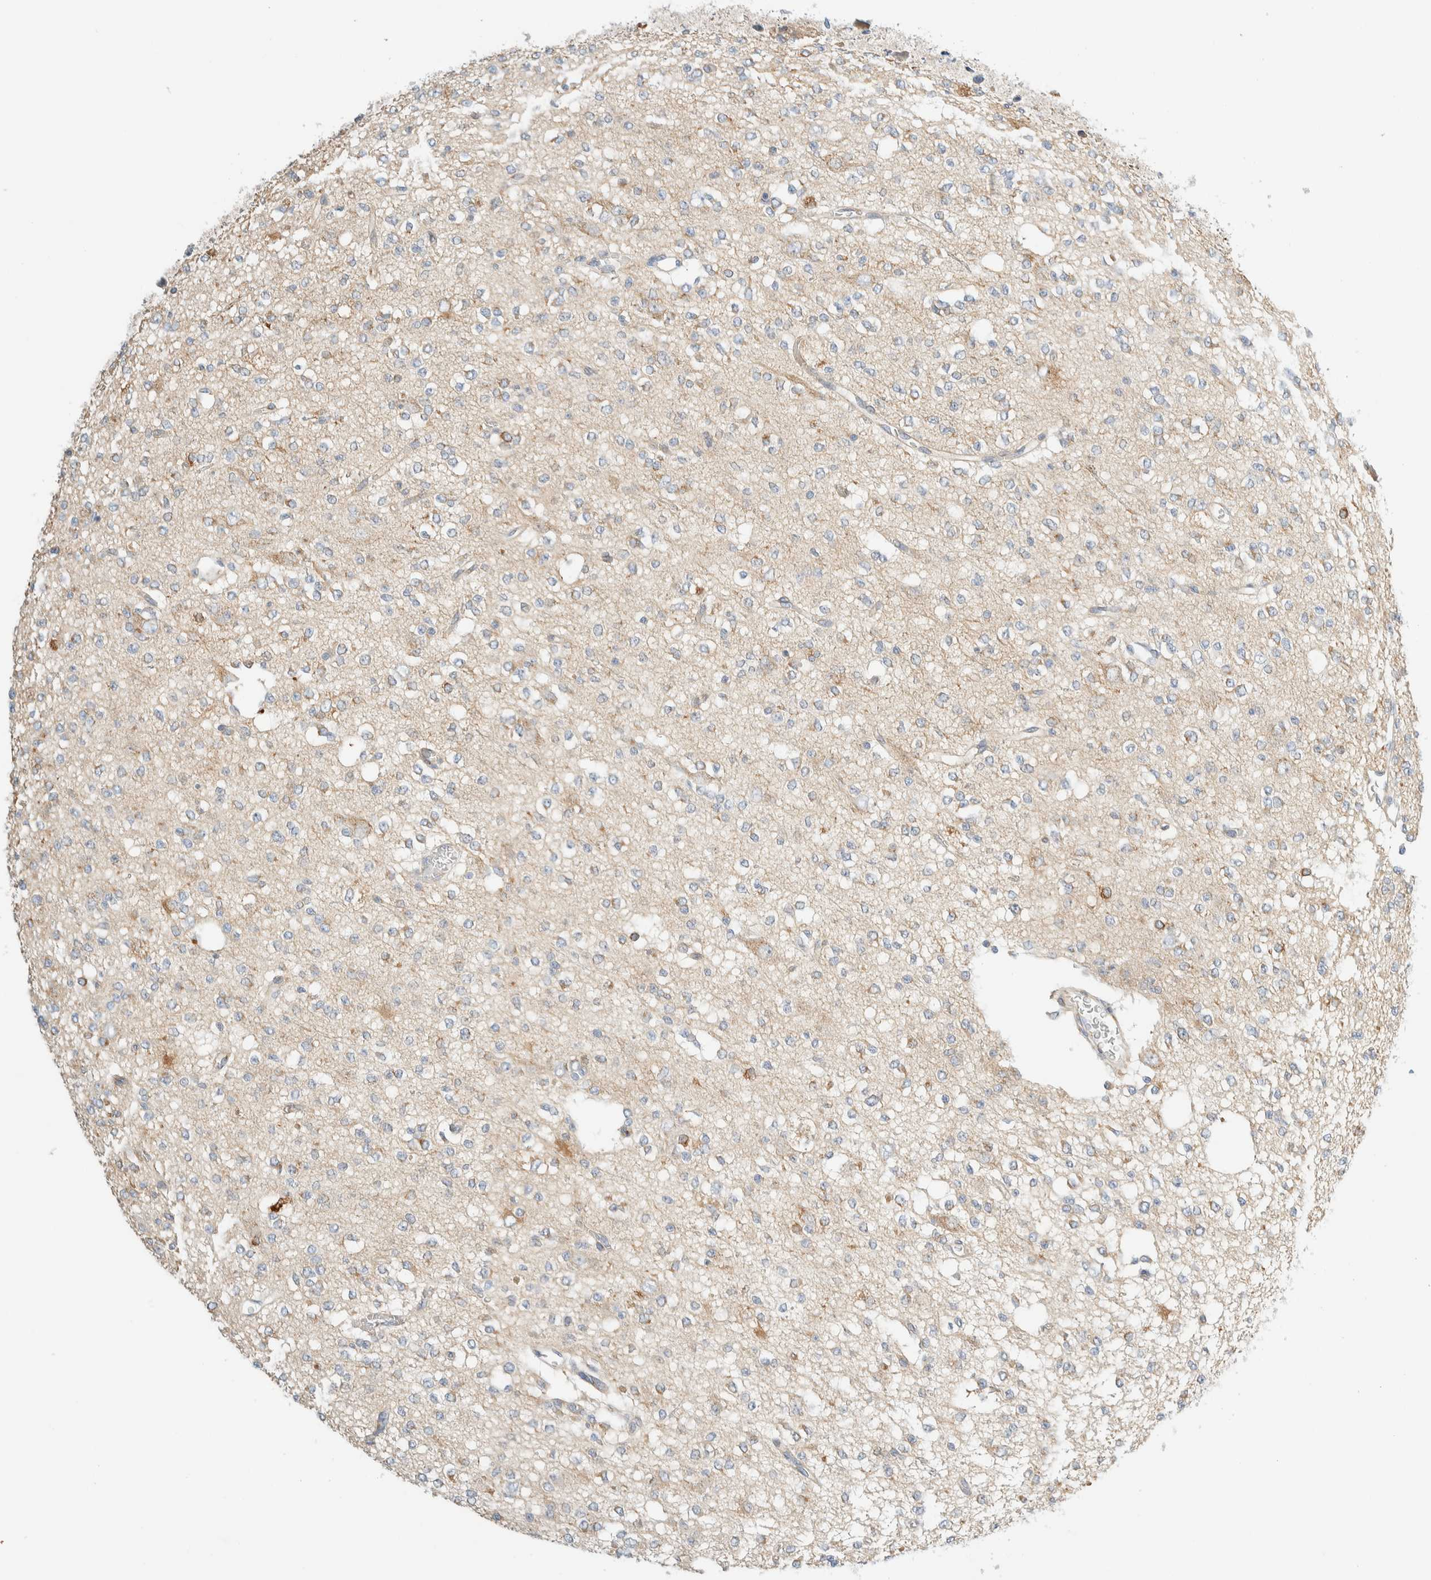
{"staining": {"intensity": "weak", "quantity": "<25%", "location": "cytoplasmic/membranous"}, "tissue": "glioma", "cell_type": "Tumor cells", "image_type": "cancer", "snomed": [{"axis": "morphology", "description": "Glioma, malignant, Low grade"}, {"axis": "topography", "description": "Brain"}], "caption": "This is a histopathology image of immunohistochemistry staining of malignant low-grade glioma, which shows no expression in tumor cells.", "gene": "TMEM184B", "patient": {"sex": "male", "age": 38}}